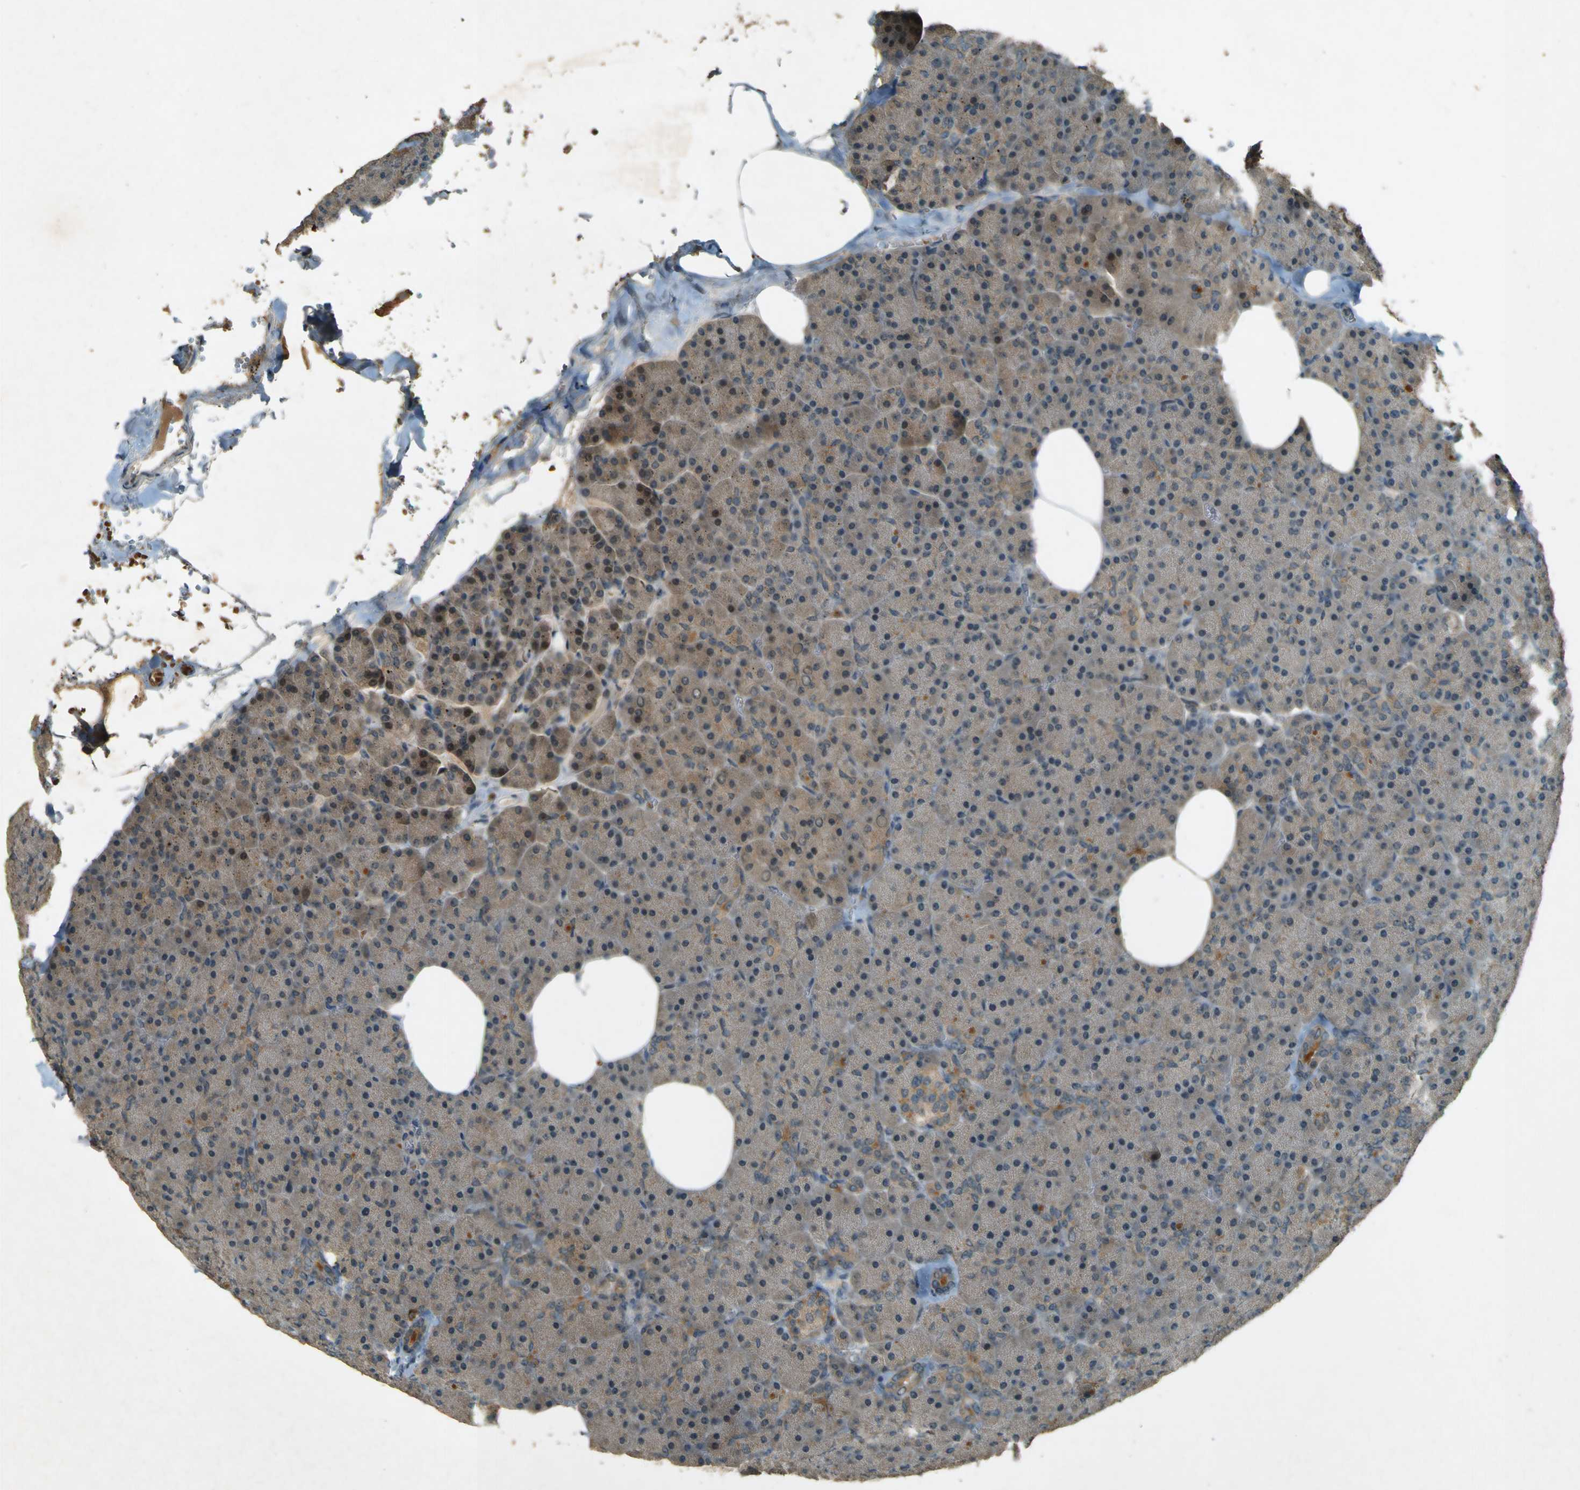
{"staining": {"intensity": "weak", "quantity": ">75%", "location": "cytoplasmic/membranous,nuclear"}, "tissue": "pancreas", "cell_type": "Exocrine glandular cells", "image_type": "normal", "snomed": [{"axis": "morphology", "description": "Normal tissue, NOS"}, {"axis": "topography", "description": "Pancreas"}], "caption": "Exocrine glandular cells reveal low levels of weak cytoplasmic/membranous,nuclear staining in approximately >75% of cells in normal human pancreas. The protein of interest is shown in brown color, while the nuclei are stained blue.", "gene": "MPDZ", "patient": {"sex": "female", "age": 35}}